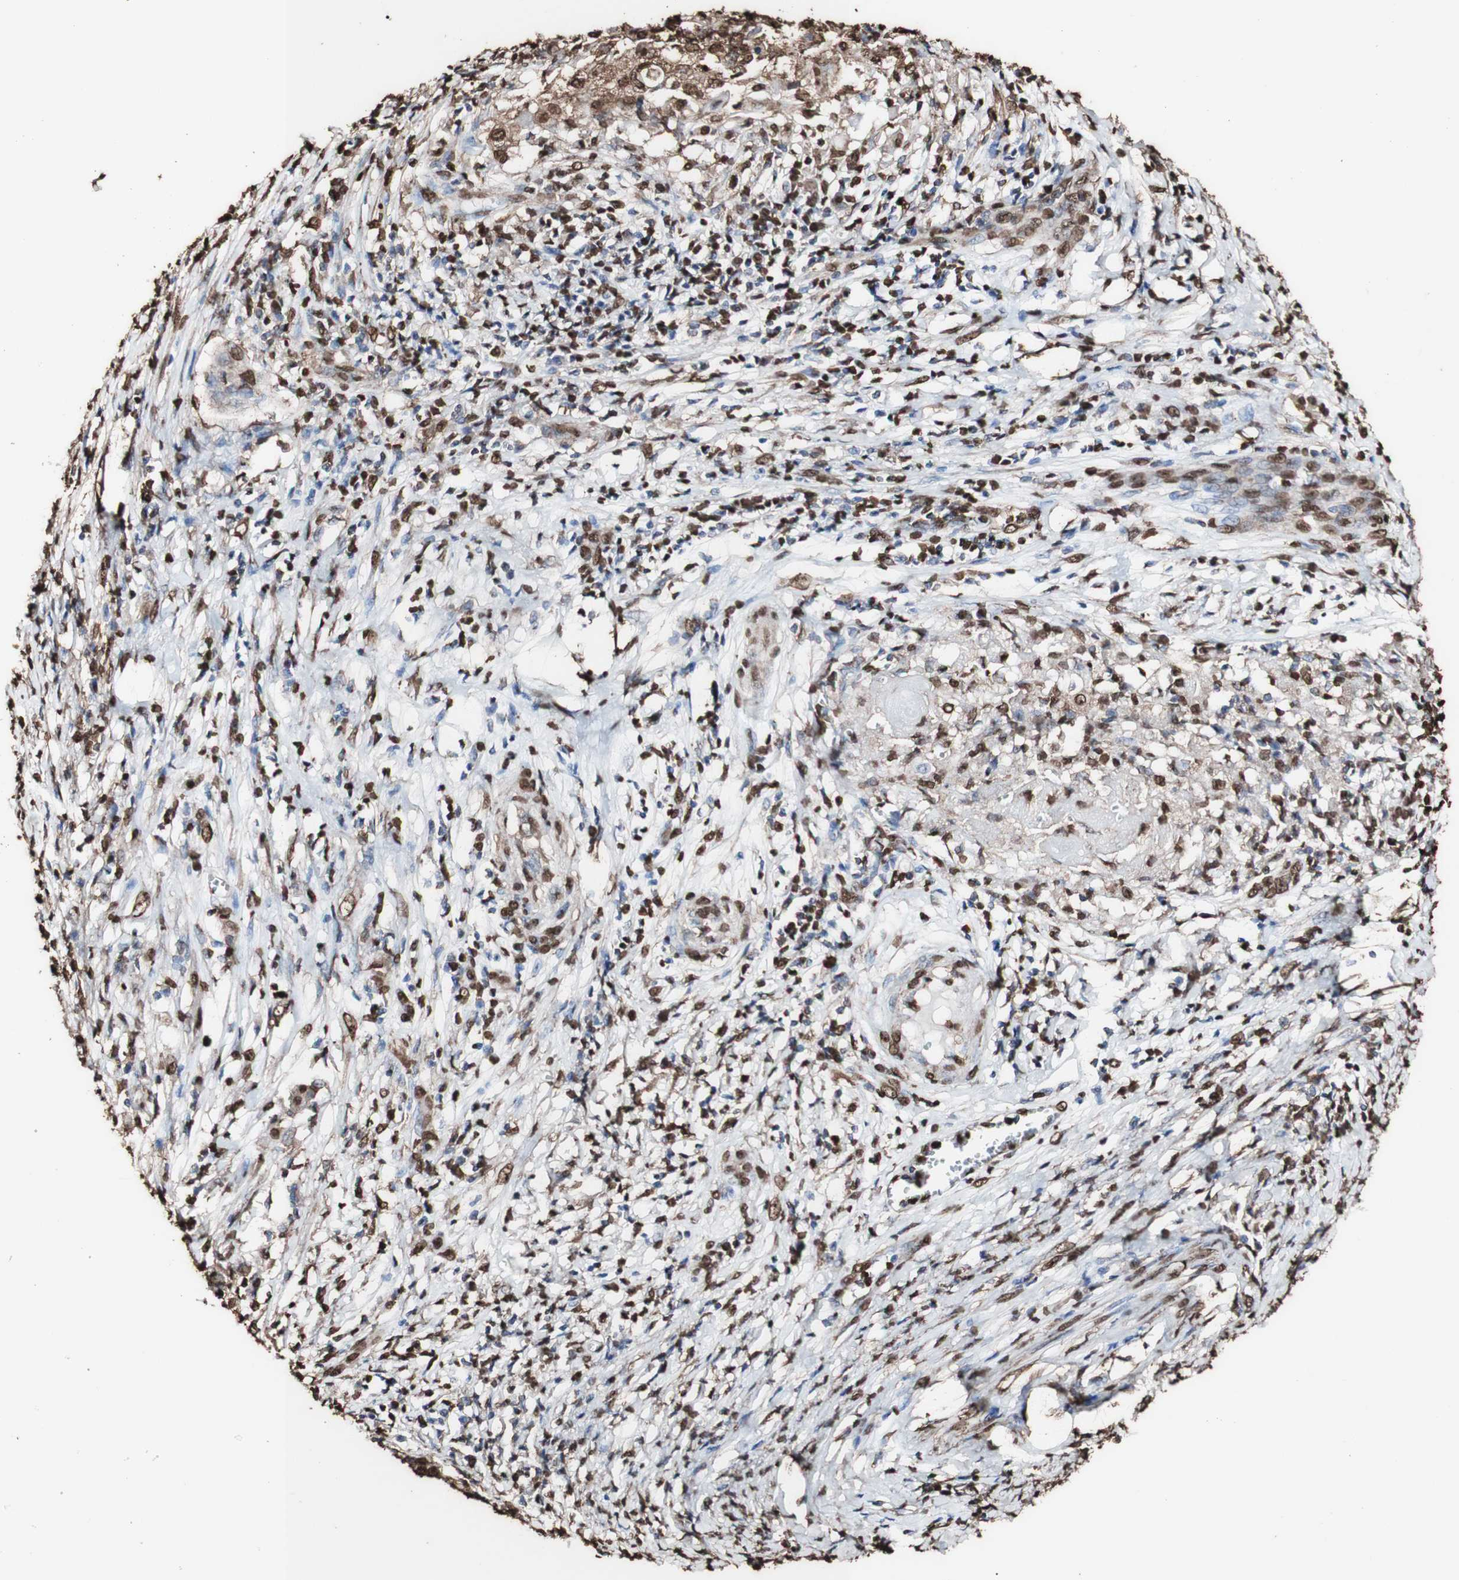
{"staining": {"intensity": "strong", "quantity": "25%-75%", "location": "cytoplasmic/membranous,nuclear"}, "tissue": "cervical cancer", "cell_type": "Tumor cells", "image_type": "cancer", "snomed": [{"axis": "morphology", "description": "Squamous cell carcinoma, NOS"}, {"axis": "topography", "description": "Cervix"}], "caption": "This is a photomicrograph of immunohistochemistry staining of cervical cancer (squamous cell carcinoma), which shows strong staining in the cytoplasmic/membranous and nuclear of tumor cells.", "gene": "PIDD1", "patient": {"sex": "female", "age": 39}}